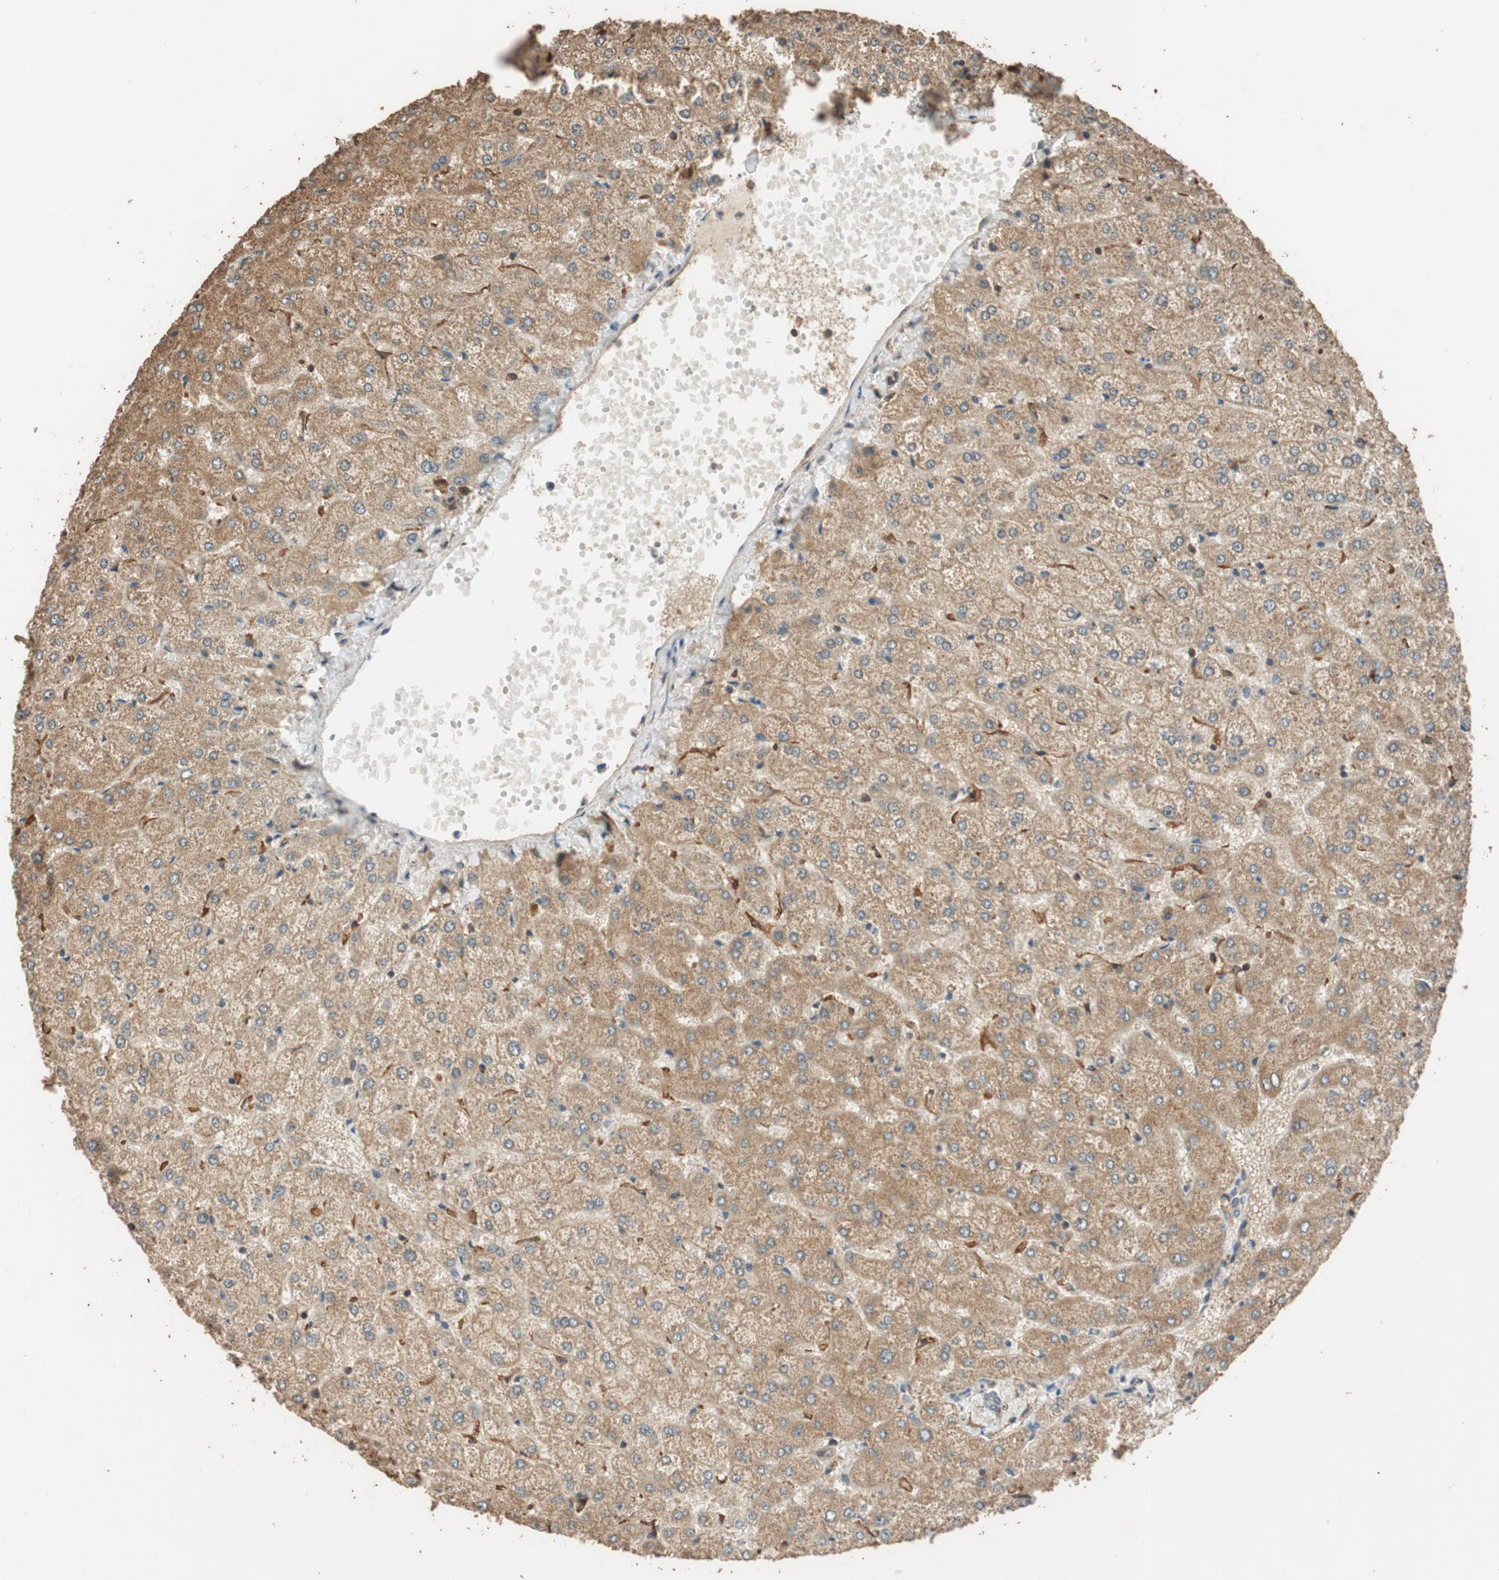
{"staining": {"intensity": "weak", "quantity": ">75%", "location": "cytoplasmic/membranous"}, "tissue": "liver", "cell_type": "Cholangiocytes", "image_type": "normal", "snomed": [{"axis": "morphology", "description": "Normal tissue, NOS"}, {"axis": "topography", "description": "Liver"}], "caption": "Protein staining demonstrates weak cytoplasmic/membranous positivity in approximately >75% of cholangiocytes in unremarkable liver.", "gene": "MST1R", "patient": {"sex": "female", "age": 32}}